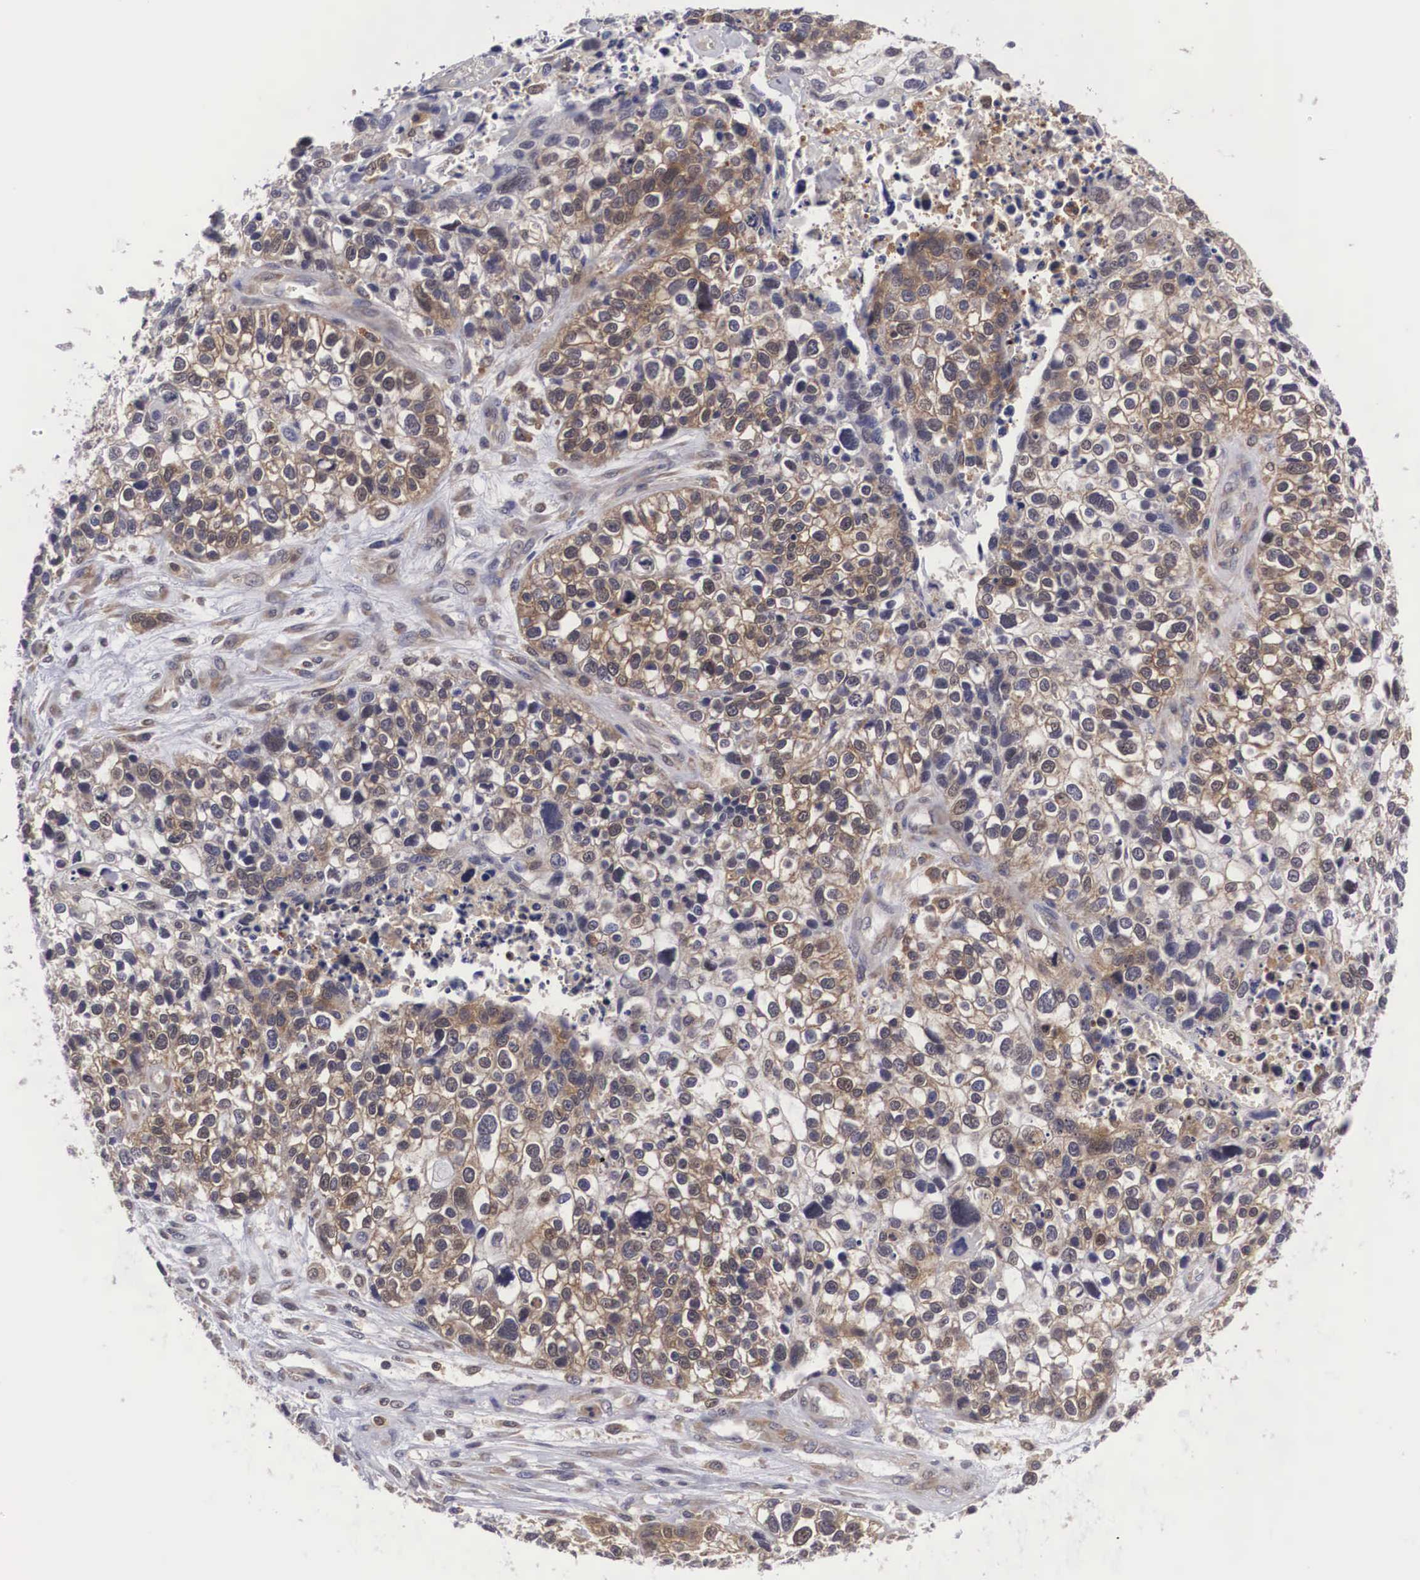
{"staining": {"intensity": "moderate", "quantity": "25%-75%", "location": "cytoplasmic/membranous,nuclear"}, "tissue": "lung cancer", "cell_type": "Tumor cells", "image_type": "cancer", "snomed": [{"axis": "morphology", "description": "Squamous cell carcinoma, NOS"}, {"axis": "topography", "description": "Lymph node"}, {"axis": "topography", "description": "Lung"}], "caption": "Immunohistochemistry (IHC) micrograph of human lung cancer (squamous cell carcinoma) stained for a protein (brown), which shows medium levels of moderate cytoplasmic/membranous and nuclear expression in about 25%-75% of tumor cells.", "gene": "ADSL", "patient": {"sex": "male", "age": 74}}